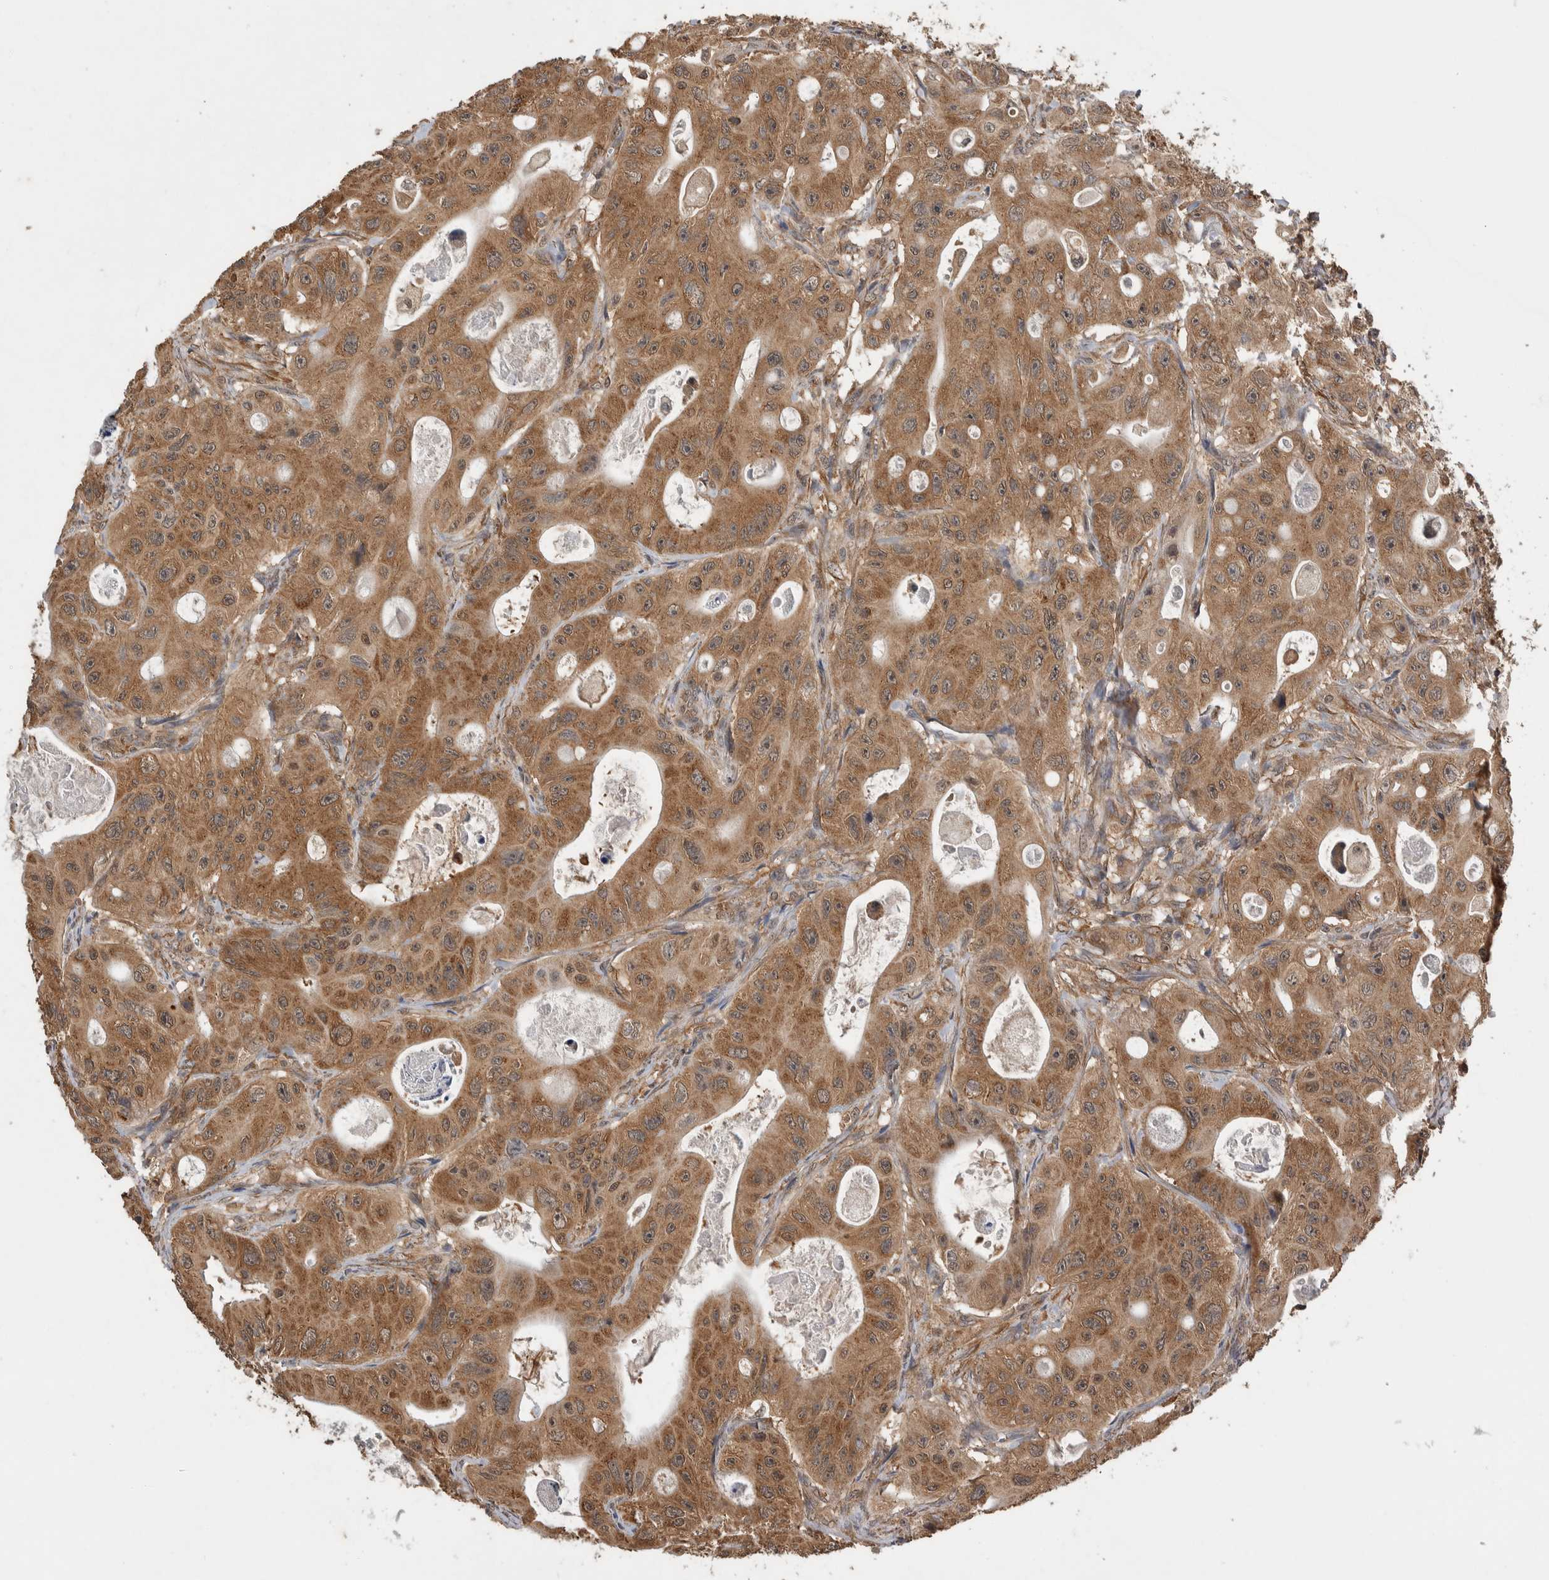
{"staining": {"intensity": "moderate", "quantity": ">75%", "location": "cytoplasmic/membranous"}, "tissue": "colorectal cancer", "cell_type": "Tumor cells", "image_type": "cancer", "snomed": [{"axis": "morphology", "description": "Adenocarcinoma, NOS"}, {"axis": "topography", "description": "Colon"}], "caption": "This photomicrograph shows IHC staining of colorectal cancer (adenocarcinoma), with medium moderate cytoplasmic/membranous expression in approximately >75% of tumor cells.", "gene": "DVL2", "patient": {"sex": "female", "age": 46}}